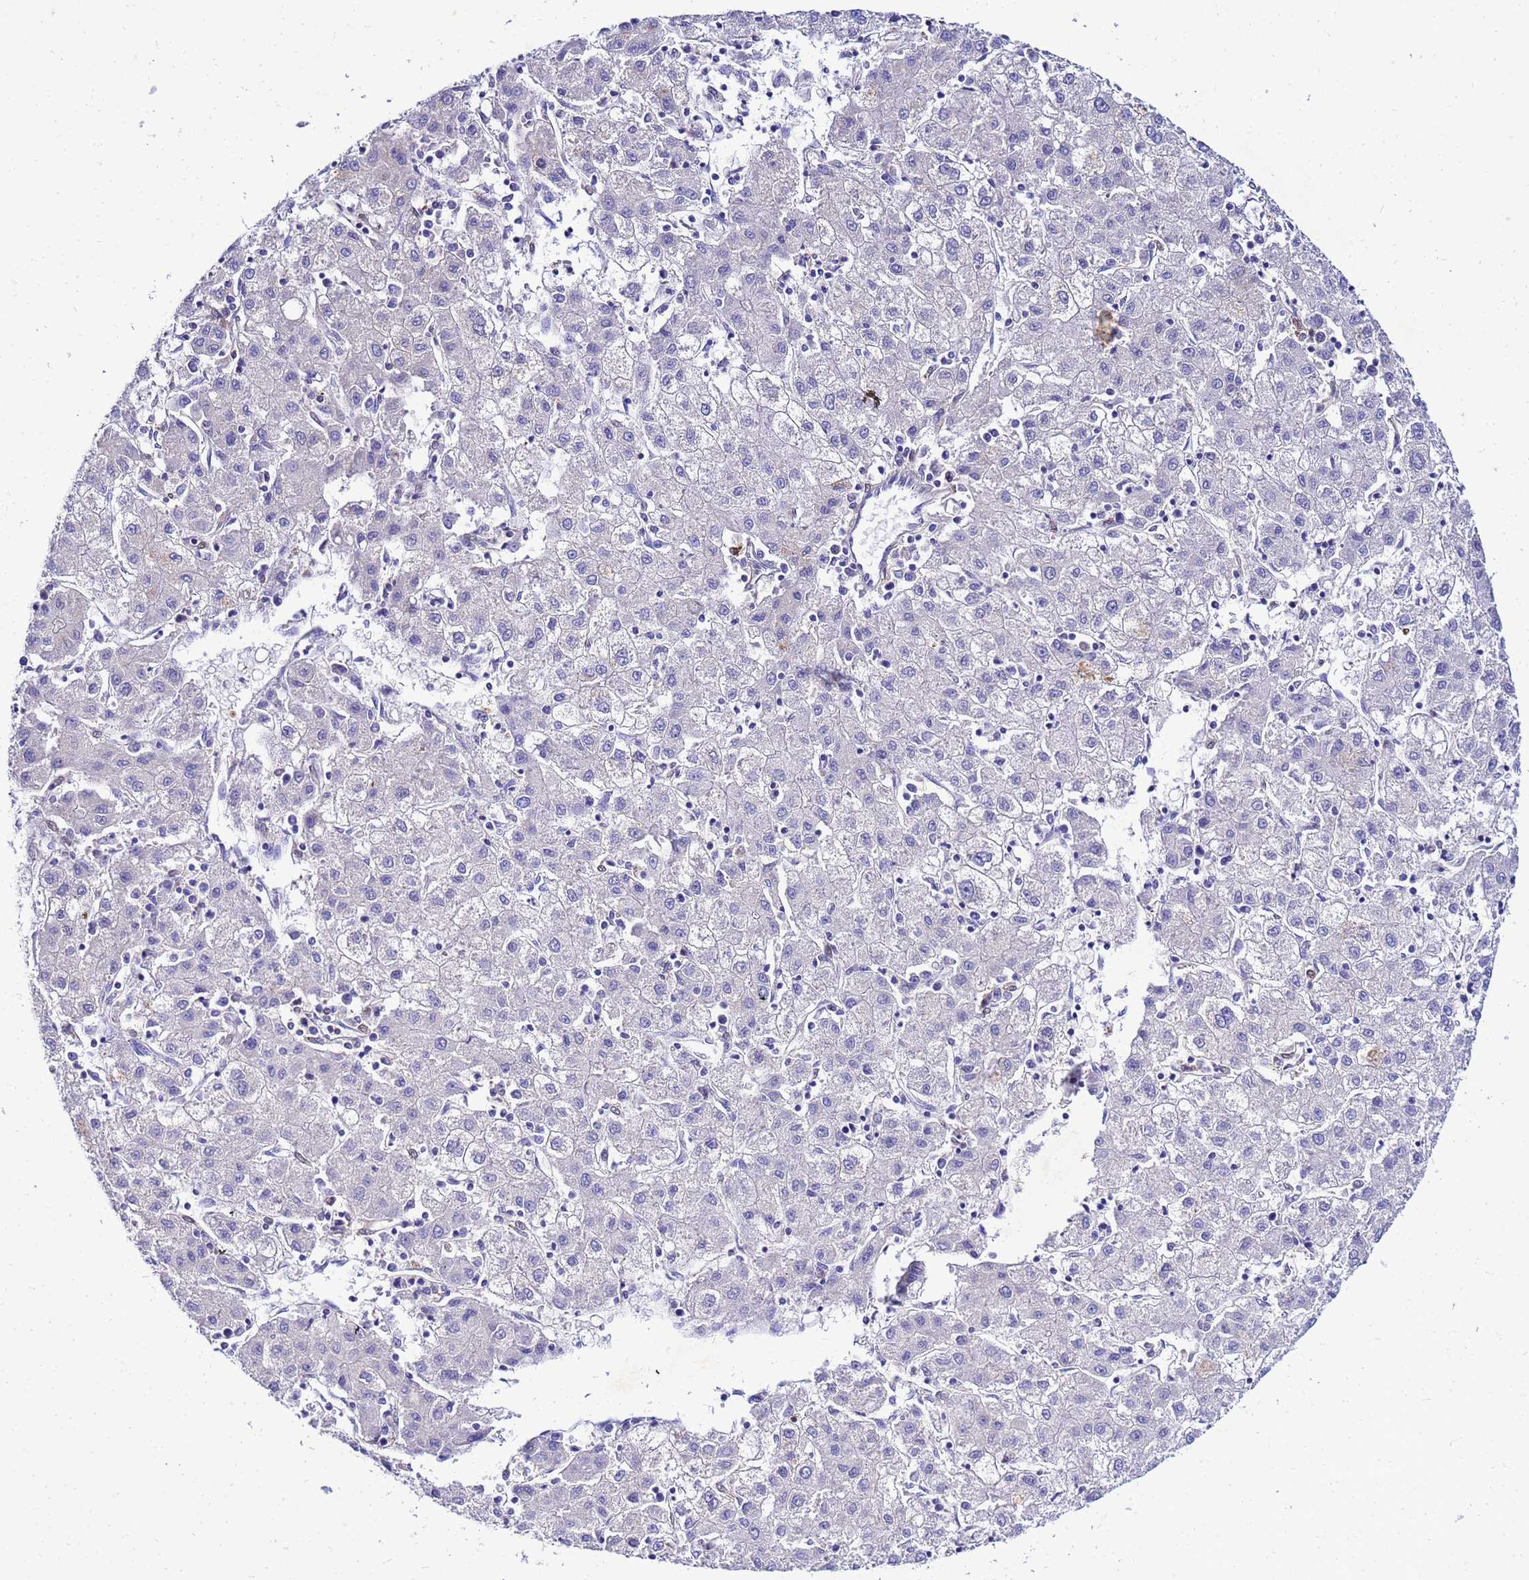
{"staining": {"intensity": "negative", "quantity": "none", "location": "none"}, "tissue": "liver cancer", "cell_type": "Tumor cells", "image_type": "cancer", "snomed": [{"axis": "morphology", "description": "Carcinoma, Hepatocellular, NOS"}, {"axis": "topography", "description": "Liver"}], "caption": "The immunohistochemistry image has no significant positivity in tumor cells of hepatocellular carcinoma (liver) tissue.", "gene": "DBNDD2", "patient": {"sex": "male", "age": 72}}